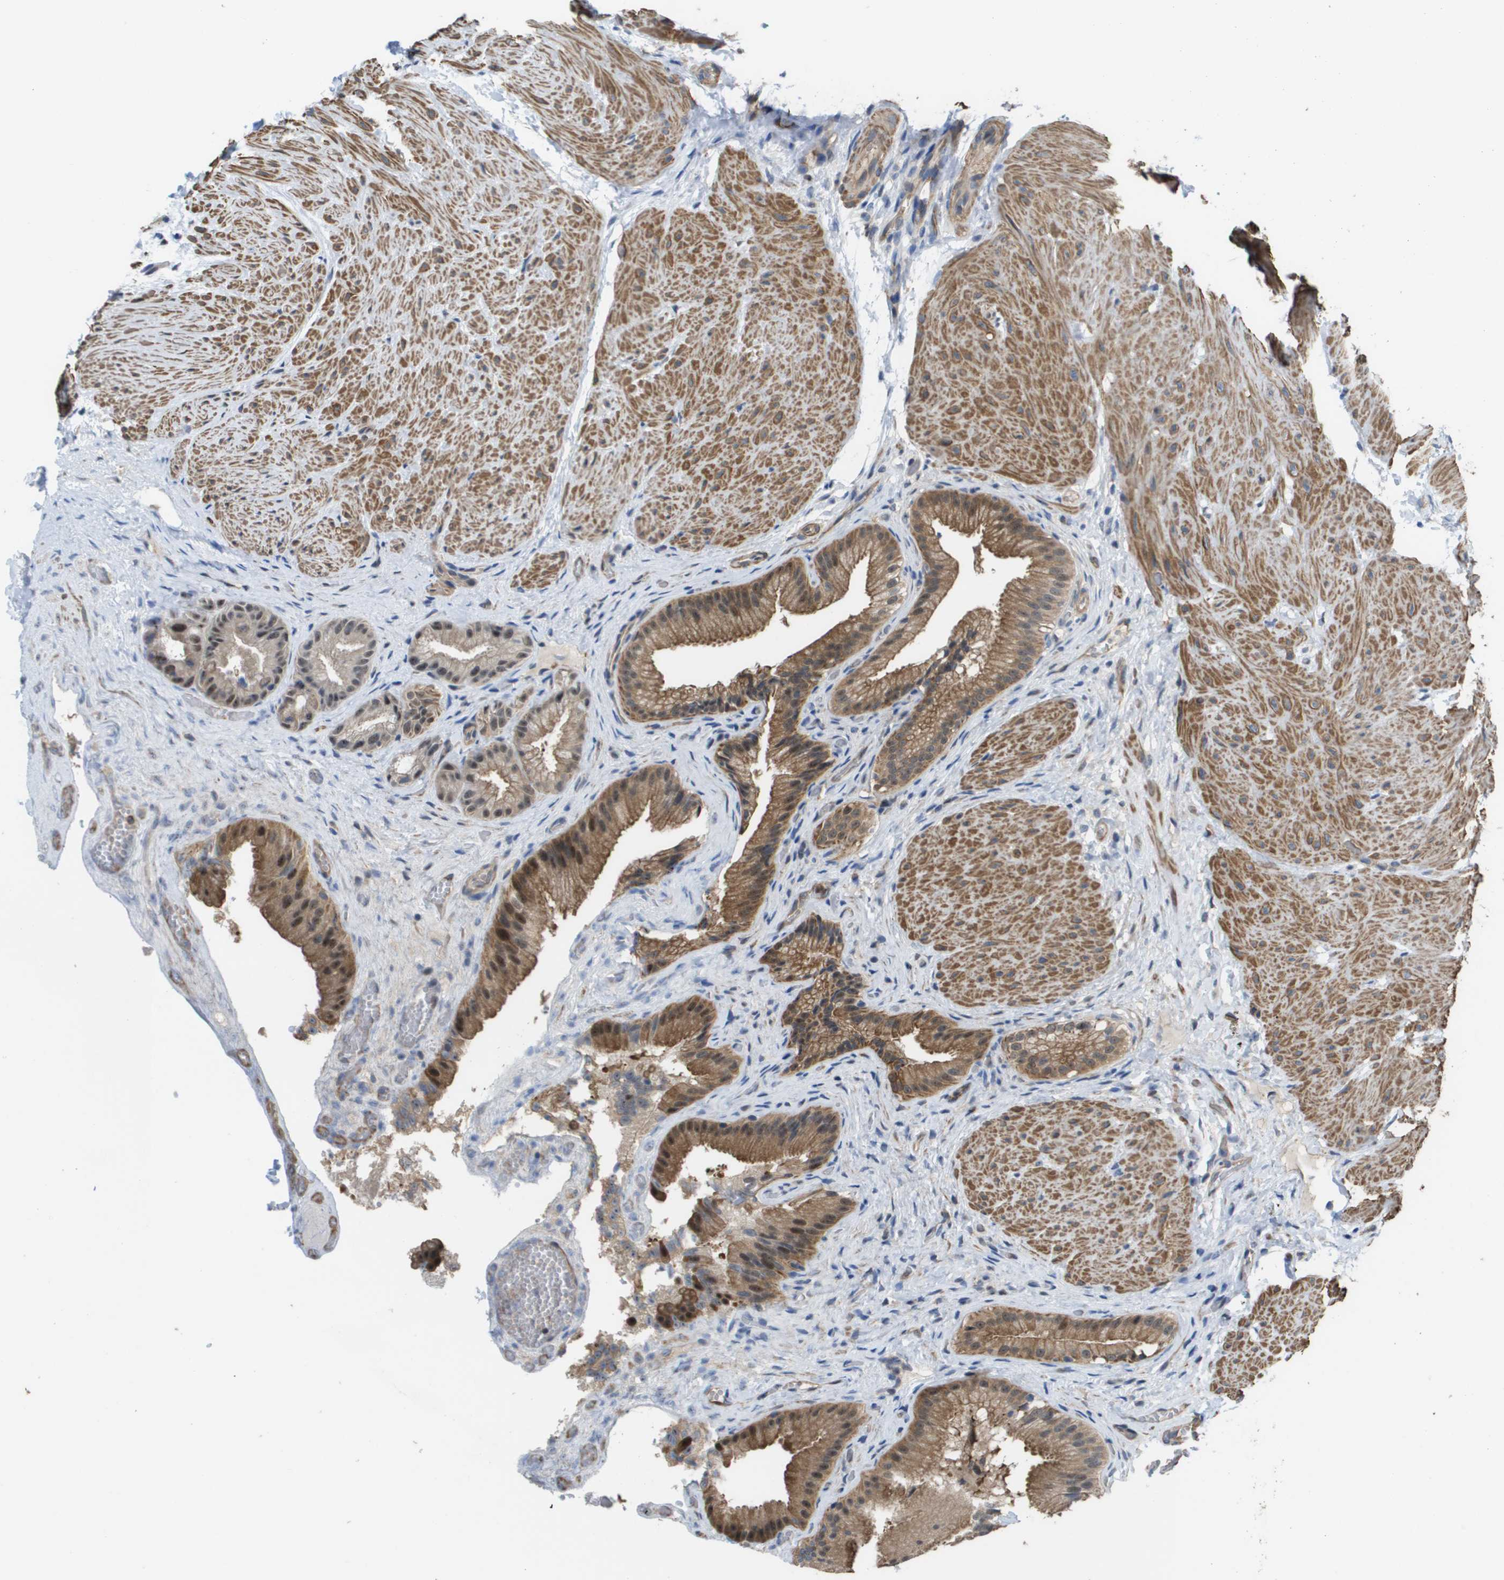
{"staining": {"intensity": "moderate", "quantity": ">75%", "location": "cytoplasmic/membranous"}, "tissue": "gallbladder", "cell_type": "Glandular cells", "image_type": "normal", "snomed": [{"axis": "morphology", "description": "Normal tissue, NOS"}, {"axis": "topography", "description": "Gallbladder"}], "caption": "This image displays immunohistochemistry (IHC) staining of unremarkable gallbladder, with medium moderate cytoplasmic/membranous positivity in approximately >75% of glandular cells.", "gene": "RNF112", "patient": {"sex": "male", "age": 49}}